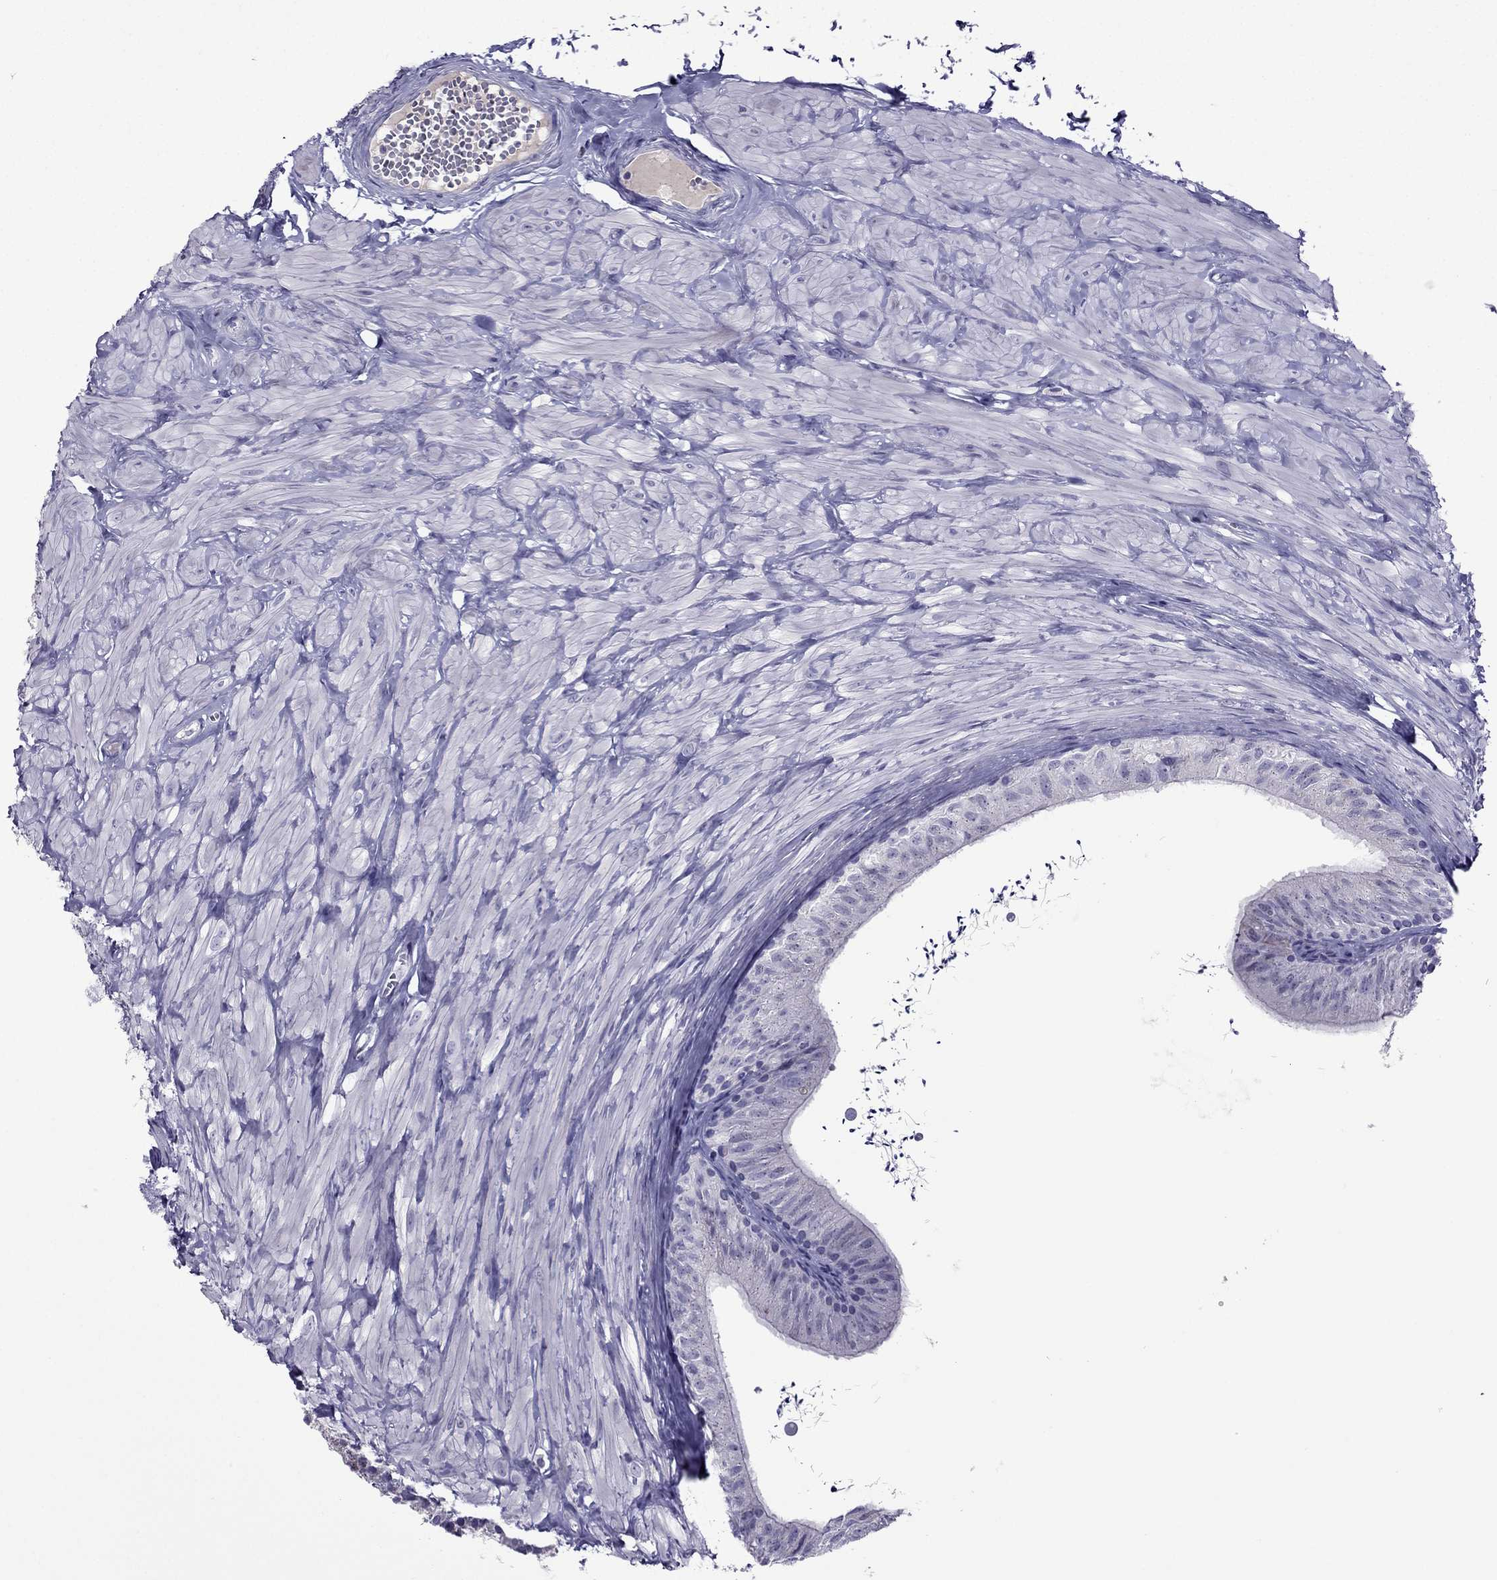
{"staining": {"intensity": "negative", "quantity": "none", "location": "none"}, "tissue": "epididymis", "cell_type": "Glandular cells", "image_type": "normal", "snomed": [{"axis": "morphology", "description": "Normal tissue, NOS"}, {"axis": "topography", "description": "Epididymis"}], "caption": "DAB (3,3'-diaminobenzidine) immunohistochemical staining of unremarkable epididymis demonstrates no significant positivity in glandular cells.", "gene": "MYBPH", "patient": {"sex": "male", "age": 32}}